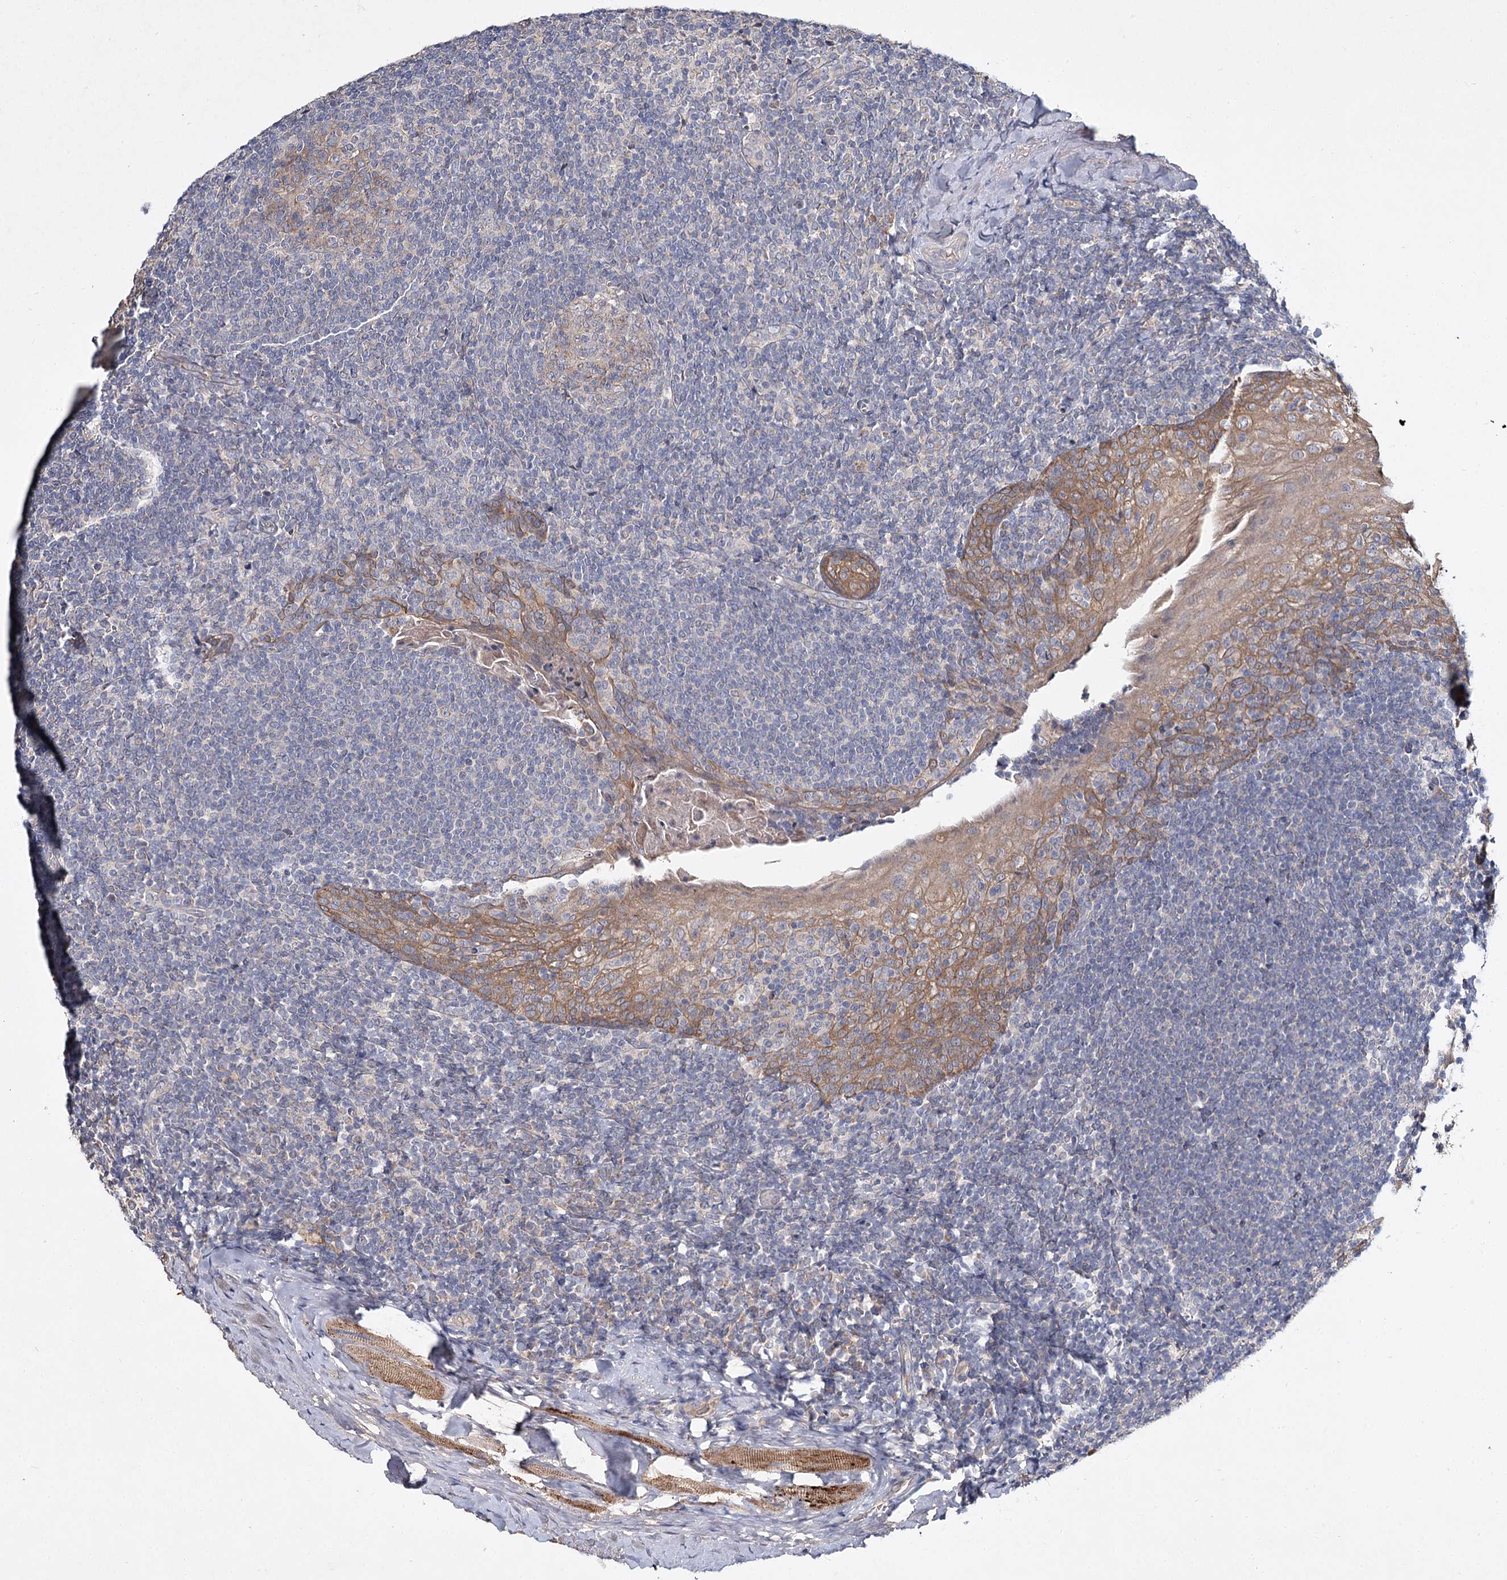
{"staining": {"intensity": "negative", "quantity": "none", "location": "none"}, "tissue": "tonsil", "cell_type": "Germinal center cells", "image_type": "normal", "snomed": [{"axis": "morphology", "description": "Normal tissue, NOS"}, {"axis": "topography", "description": "Tonsil"}], "caption": "The histopathology image demonstrates no significant staining in germinal center cells of tonsil.", "gene": "MFN1", "patient": {"sex": "male", "age": 37}}